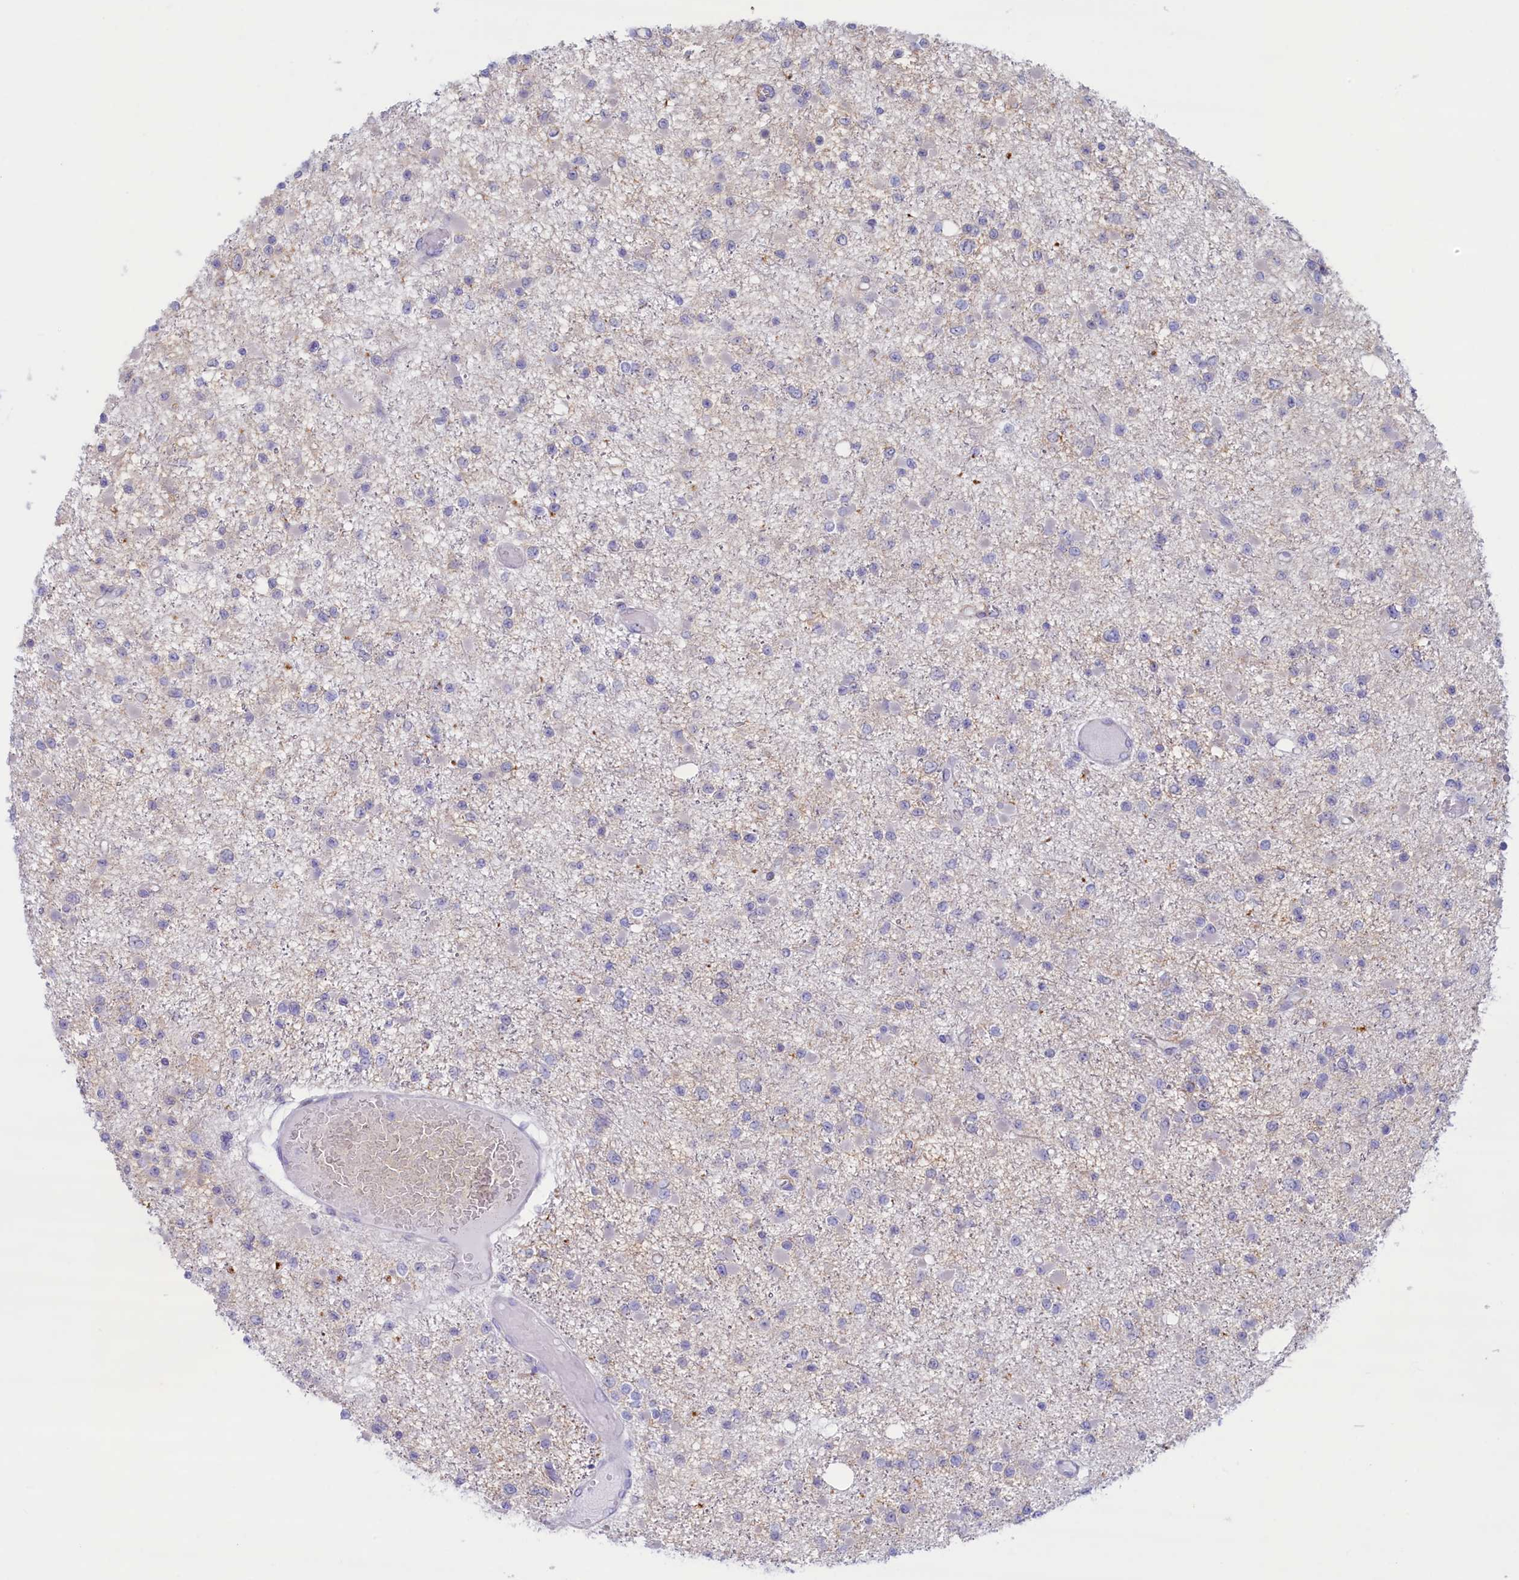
{"staining": {"intensity": "negative", "quantity": "none", "location": "none"}, "tissue": "glioma", "cell_type": "Tumor cells", "image_type": "cancer", "snomed": [{"axis": "morphology", "description": "Glioma, malignant, Low grade"}, {"axis": "topography", "description": "Brain"}], "caption": "DAB immunohistochemical staining of low-grade glioma (malignant) demonstrates no significant staining in tumor cells.", "gene": "MPV17L2", "patient": {"sex": "female", "age": 22}}